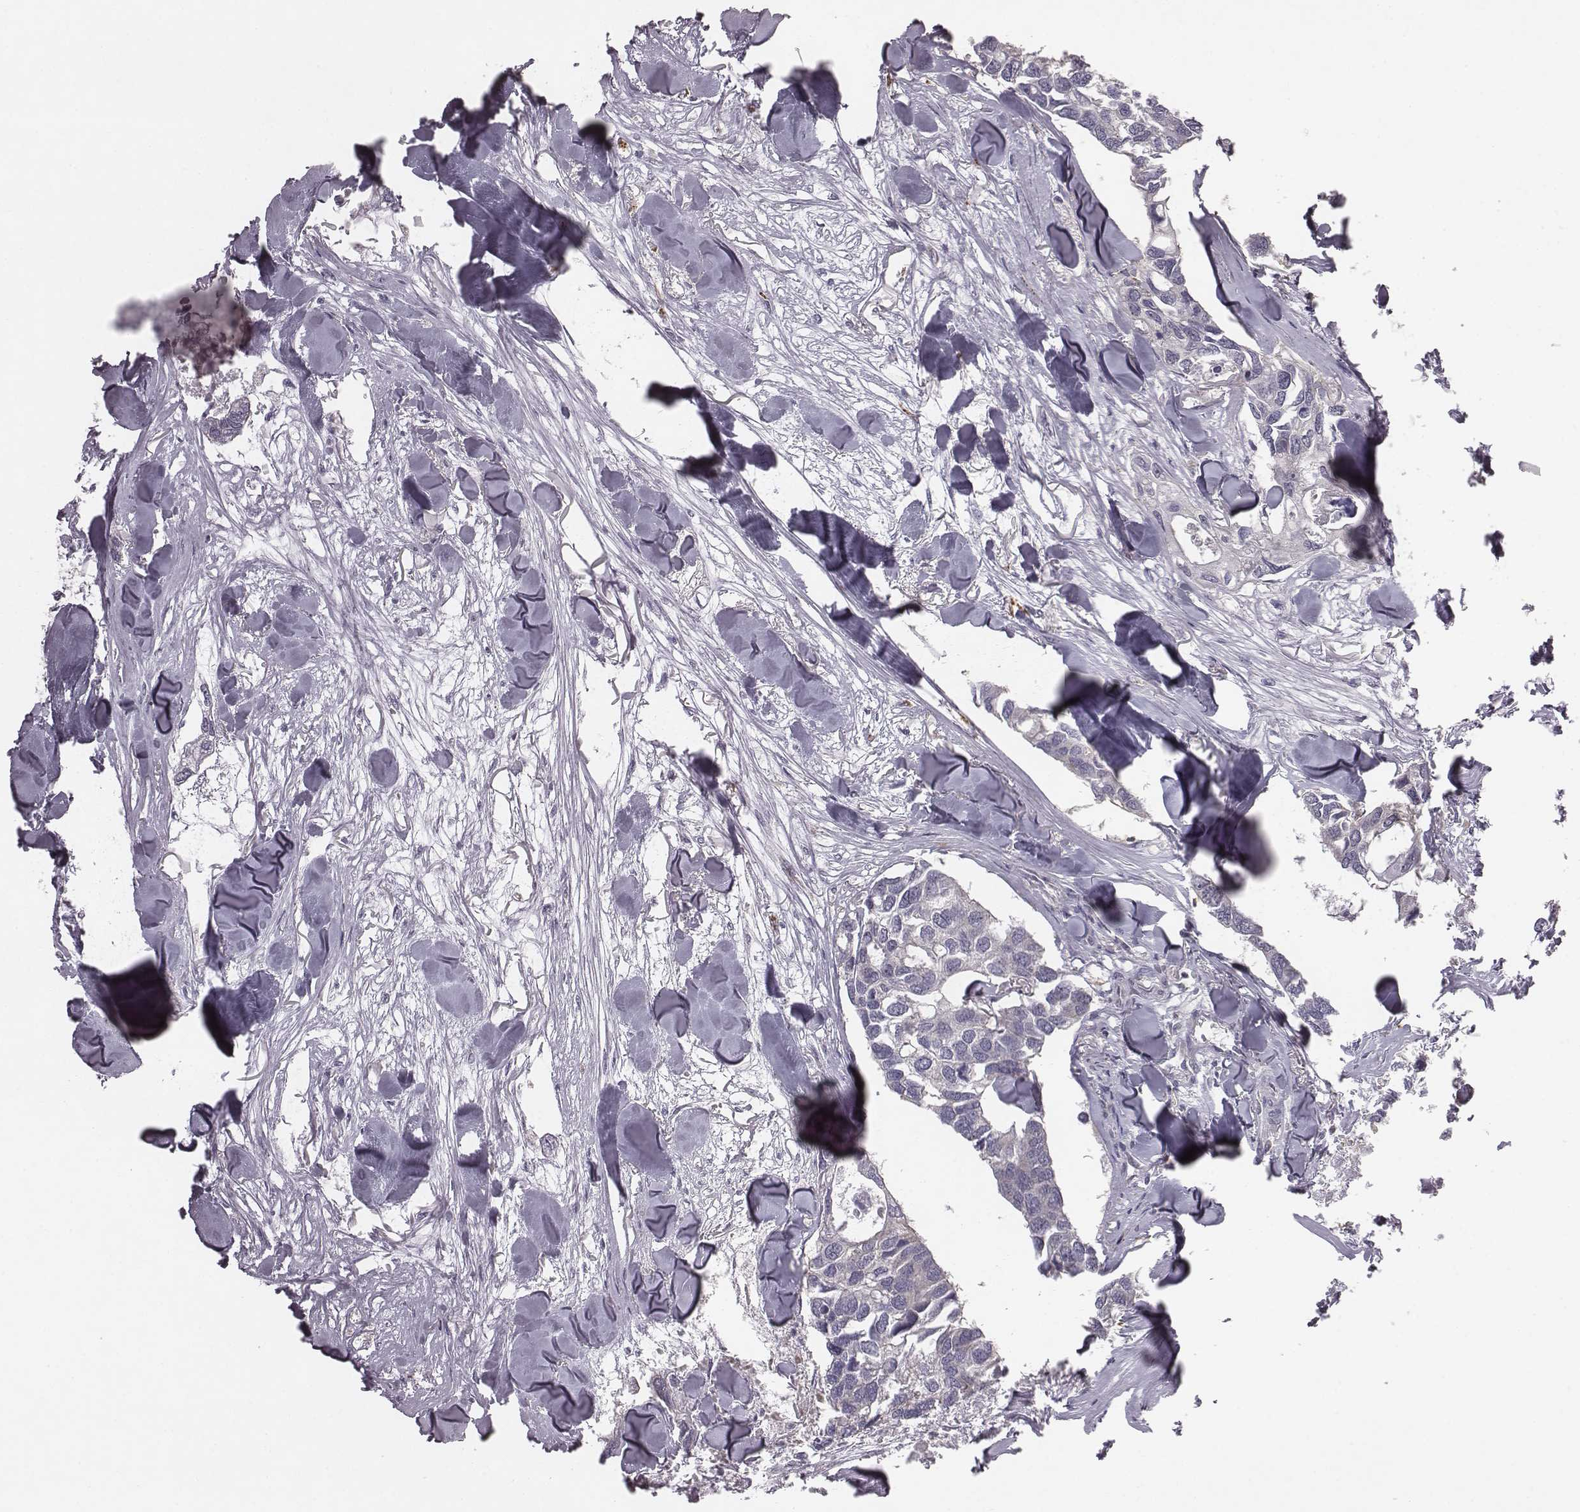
{"staining": {"intensity": "negative", "quantity": "none", "location": "none"}, "tissue": "breast cancer", "cell_type": "Tumor cells", "image_type": "cancer", "snomed": [{"axis": "morphology", "description": "Duct carcinoma"}, {"axis": "topography", "description": "Breast"}], "caption": "Tumor cells are negative for protein expression in human breast cancer.", "gene": "BICDL1", "patient": {"sex": "female", "age": 83}}